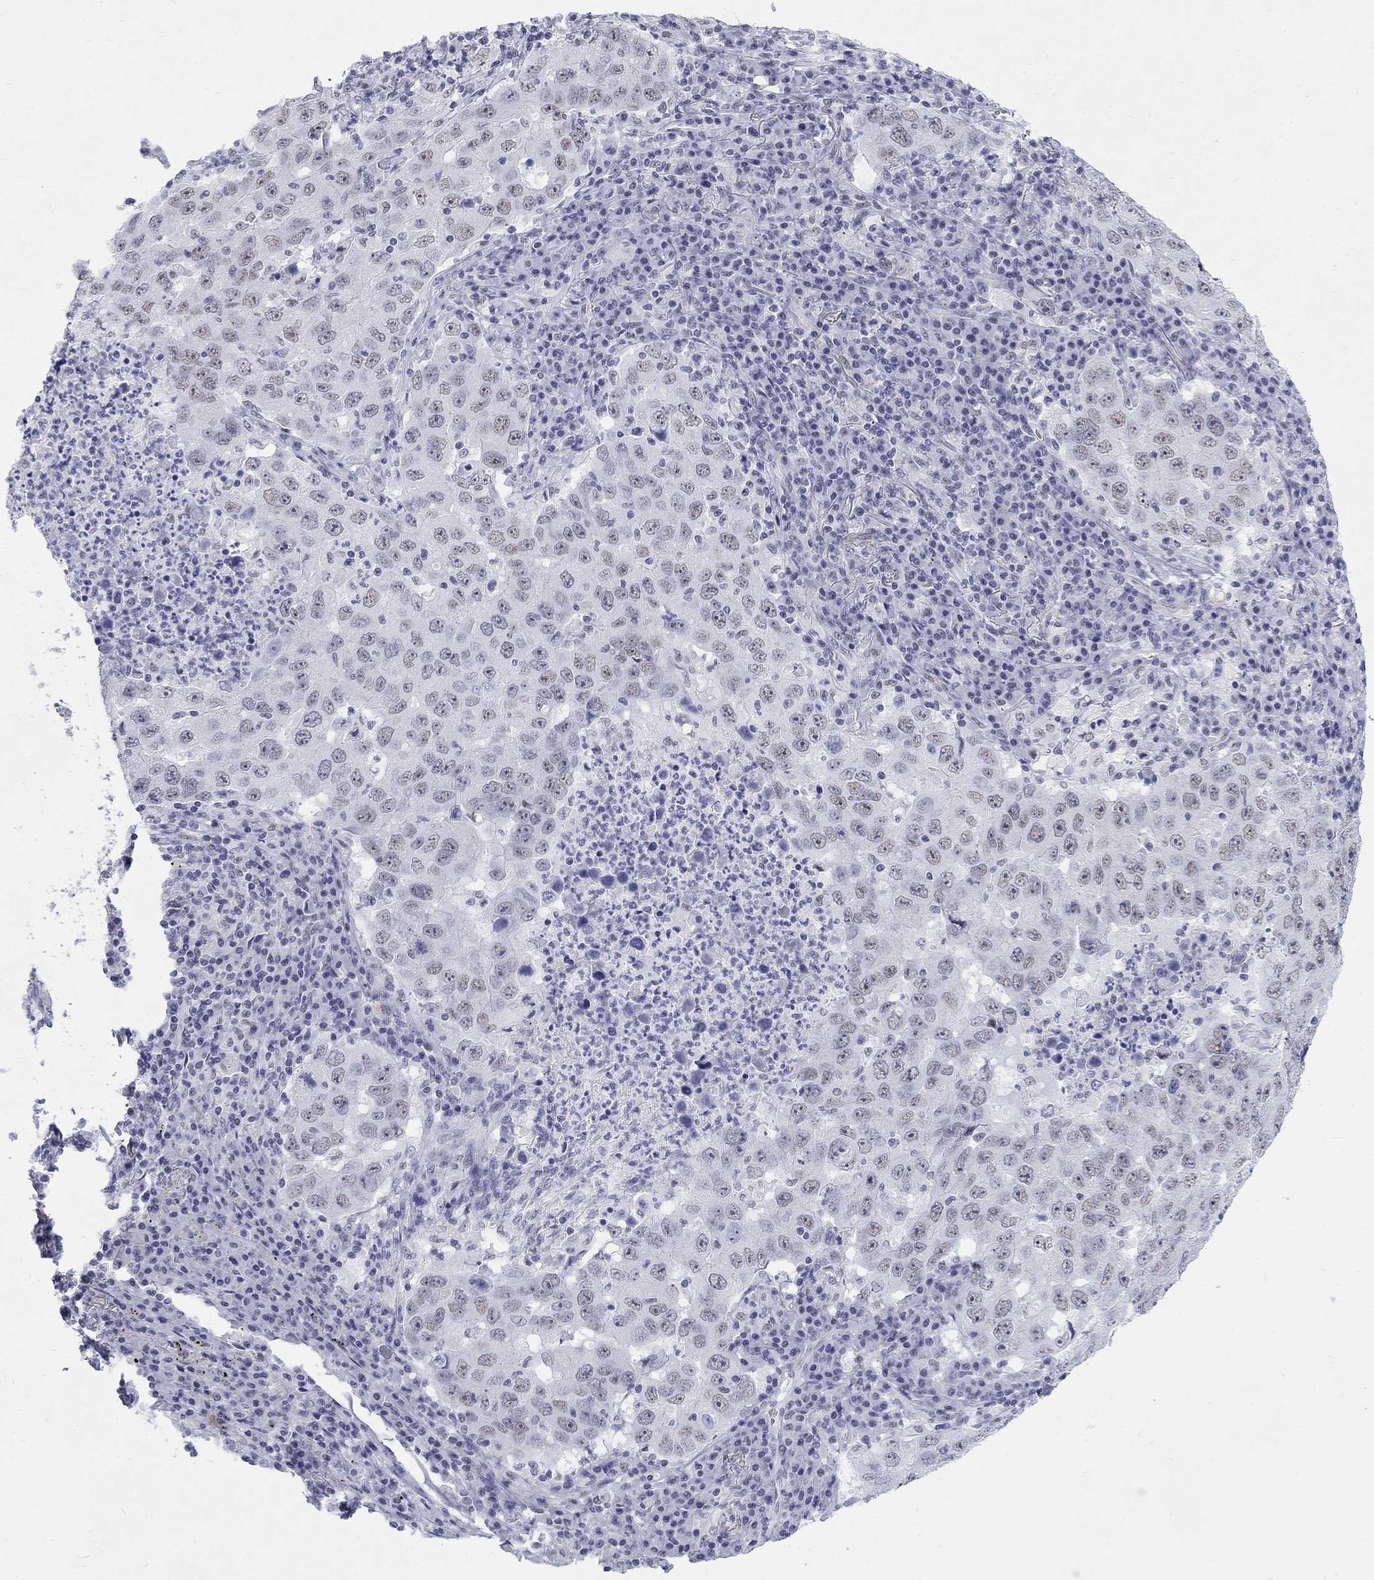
{"staining": {"intensity": "weak", "quantity": "<25%", "location": "nuclear"}, "tissue": "lung cancer", "cell_type": "Tumor cells", "image_type": "cancer", "snomed": [{"axis": "morphology", "description": "Adenocarcinoma, NOS"}, {"axis": "topography", "description": "Lung"}], "caption": "This is an IHC photomicrograph of lung cancer. There is no expression in tumor cells.", "gene": "DMTN", "patient": {"sex": "male", "age": 73}}